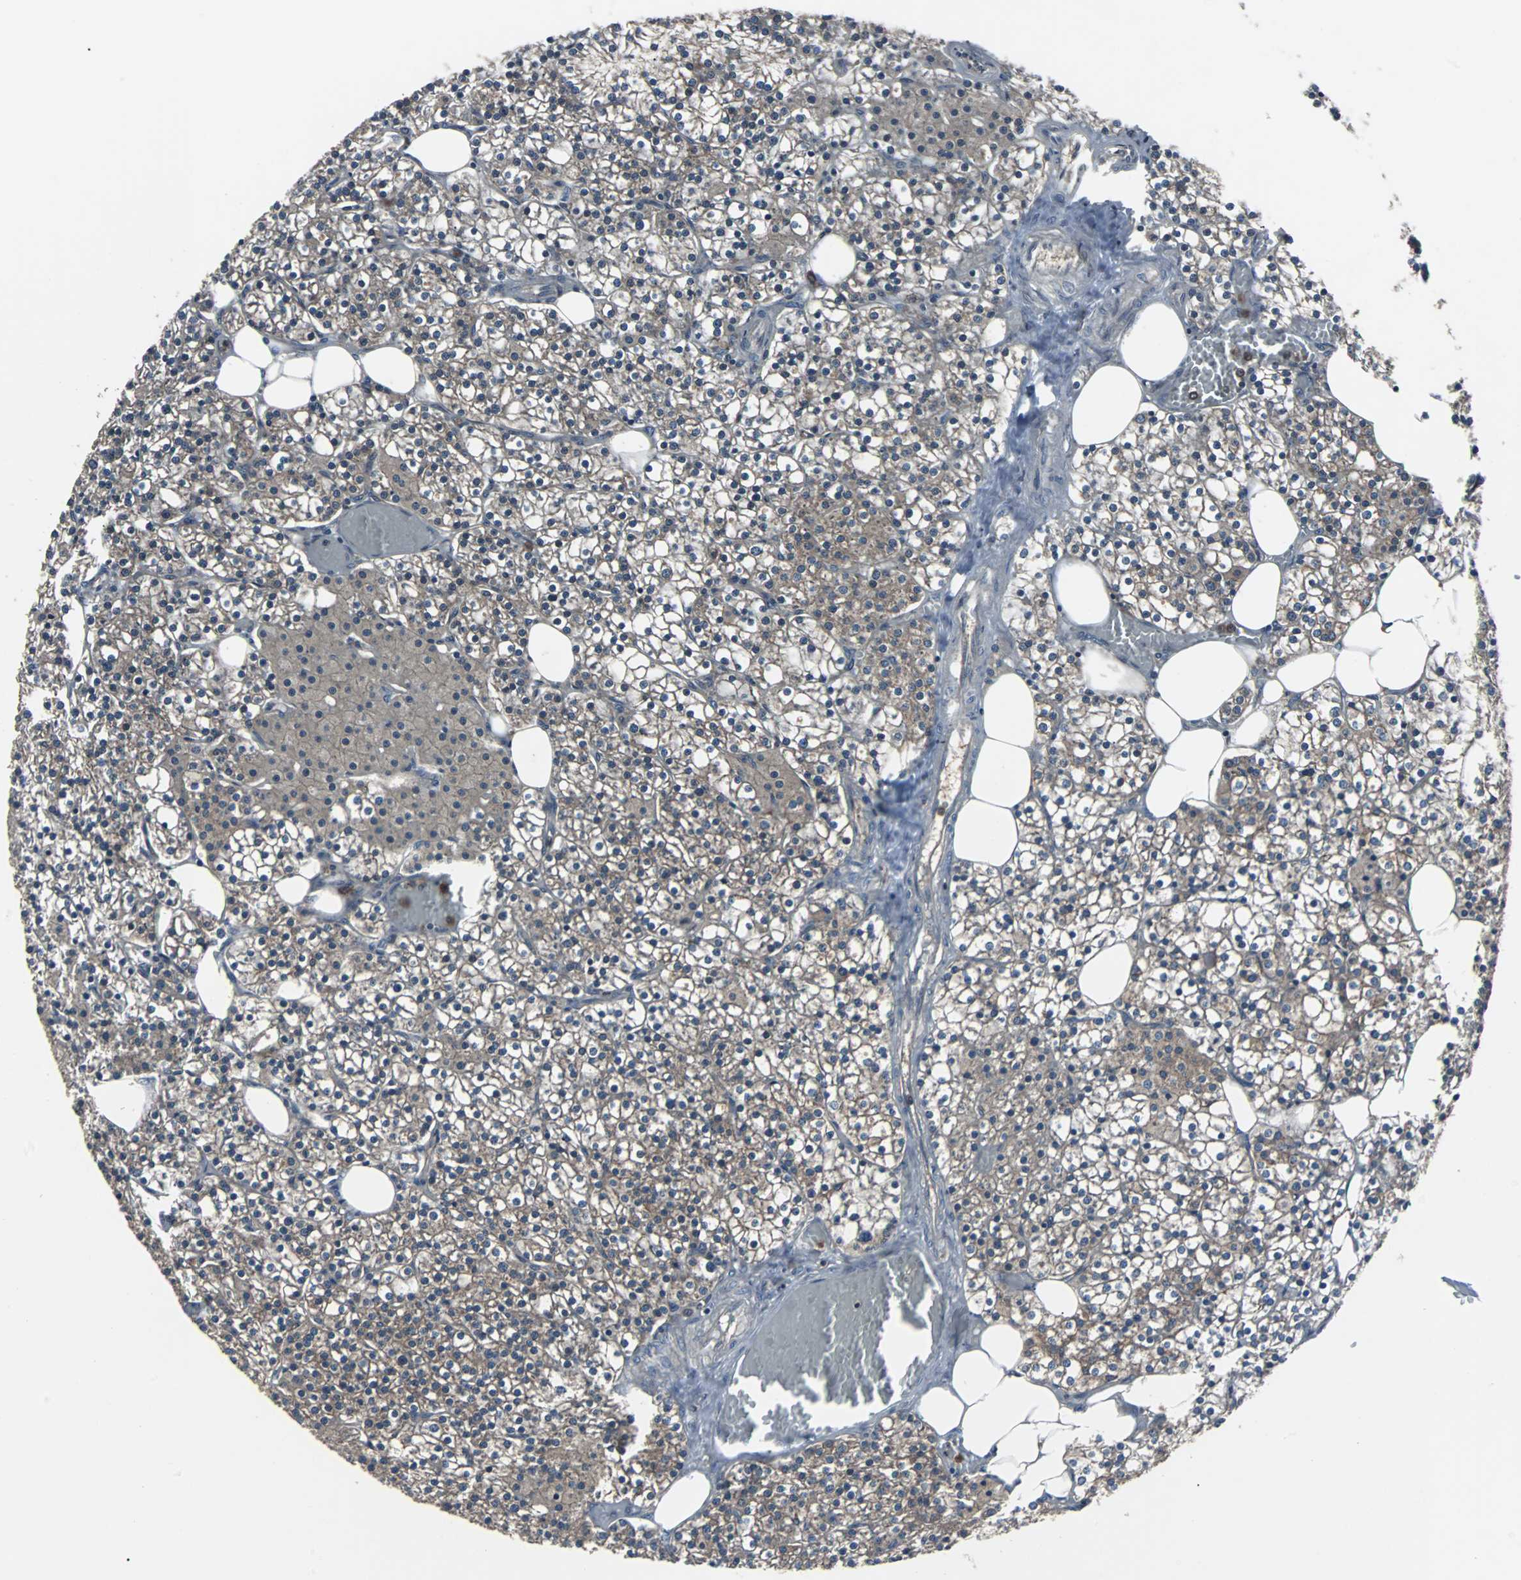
{"staining": {"intensity": "moderate", "quantity": ">75%", "location": "cytoplasmic/membranous"}, "tissue": "parathyroid gland", "cell_type": "Glandular cells", "image_type": "normal", "snomed": [{"axis": "morphology", "description": "Normal tissue, NOS"}, {"axis": "topography", "description": "Parathyroid gland"}], "caption": "The photomicrograph exhibits a brown stain indicating the presence of a protein in the cytoplasmic/membranous of glandular cells in parathyroid gland.", "gene": "PAK1", "patient": {"sex": "female", "age": 63}}